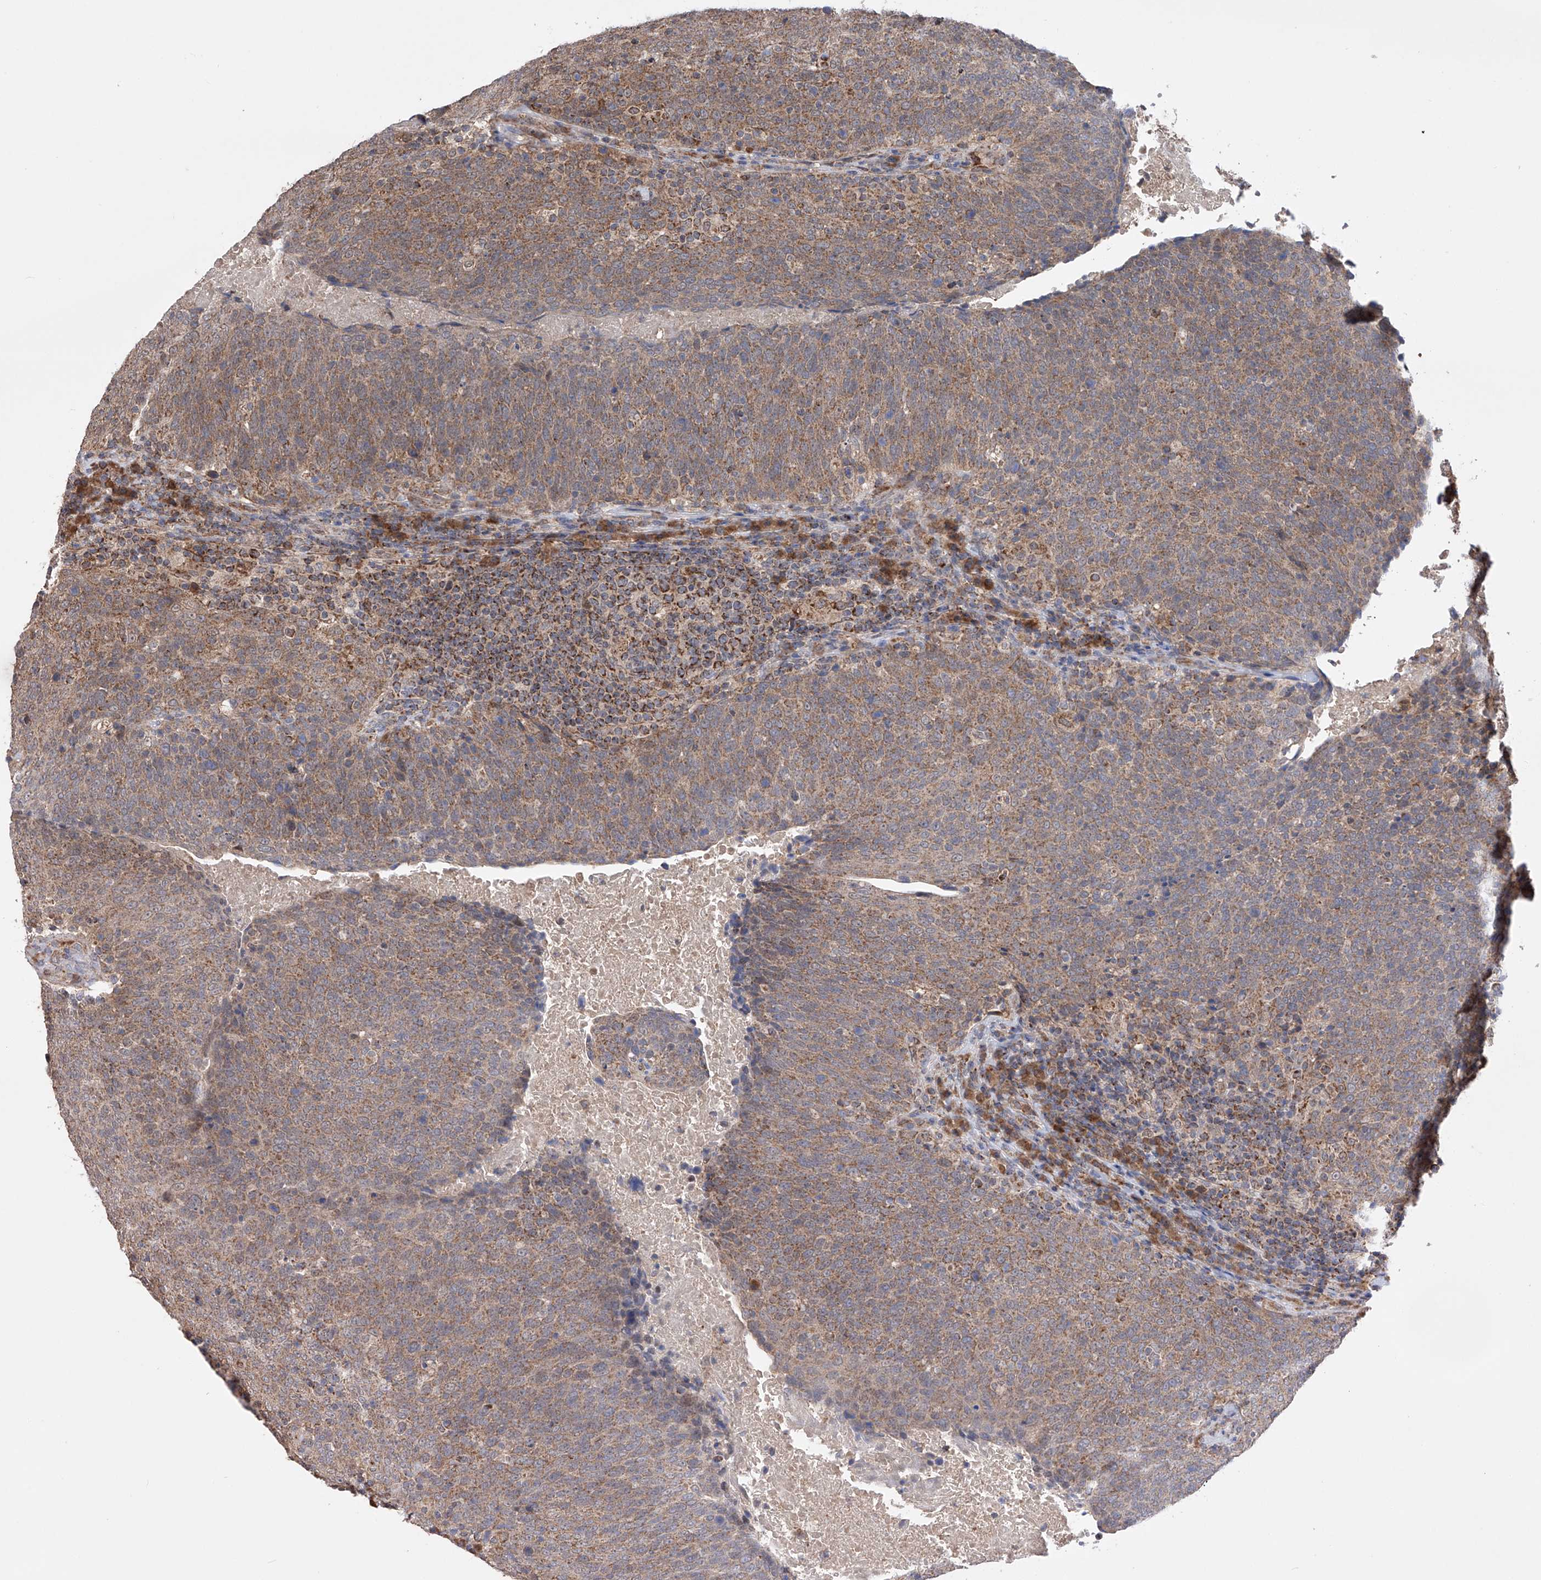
{"staining": {"intensity": "moderate", "quantity": ">75%", "location": "cytoplasmic/membranous"}, "tissue": "head and neck cancer", "cell_type": "Tumor cells", "image_type": "cancer", "snomed": [{"axis": "morphology", "description": "Squamous cell carcinoma, NOS"}, {"axis": "morphology", "description": "Squamous cell carcinoma, metastatic, NOS"}, {"axis": "topography", "description": "Lymph node"}, {"axis": "topography", "description": "Head-Neck"}], "caption": "About >75% of tumor cells in human squamous cell carcinoma (head and neck) exhibit moderate cytoplasmic/membranous protein expression as visualized by brown immunohistochemical staining.", "gene": "SDHAF4", "patient": {"sex": "male", "age": 62}}